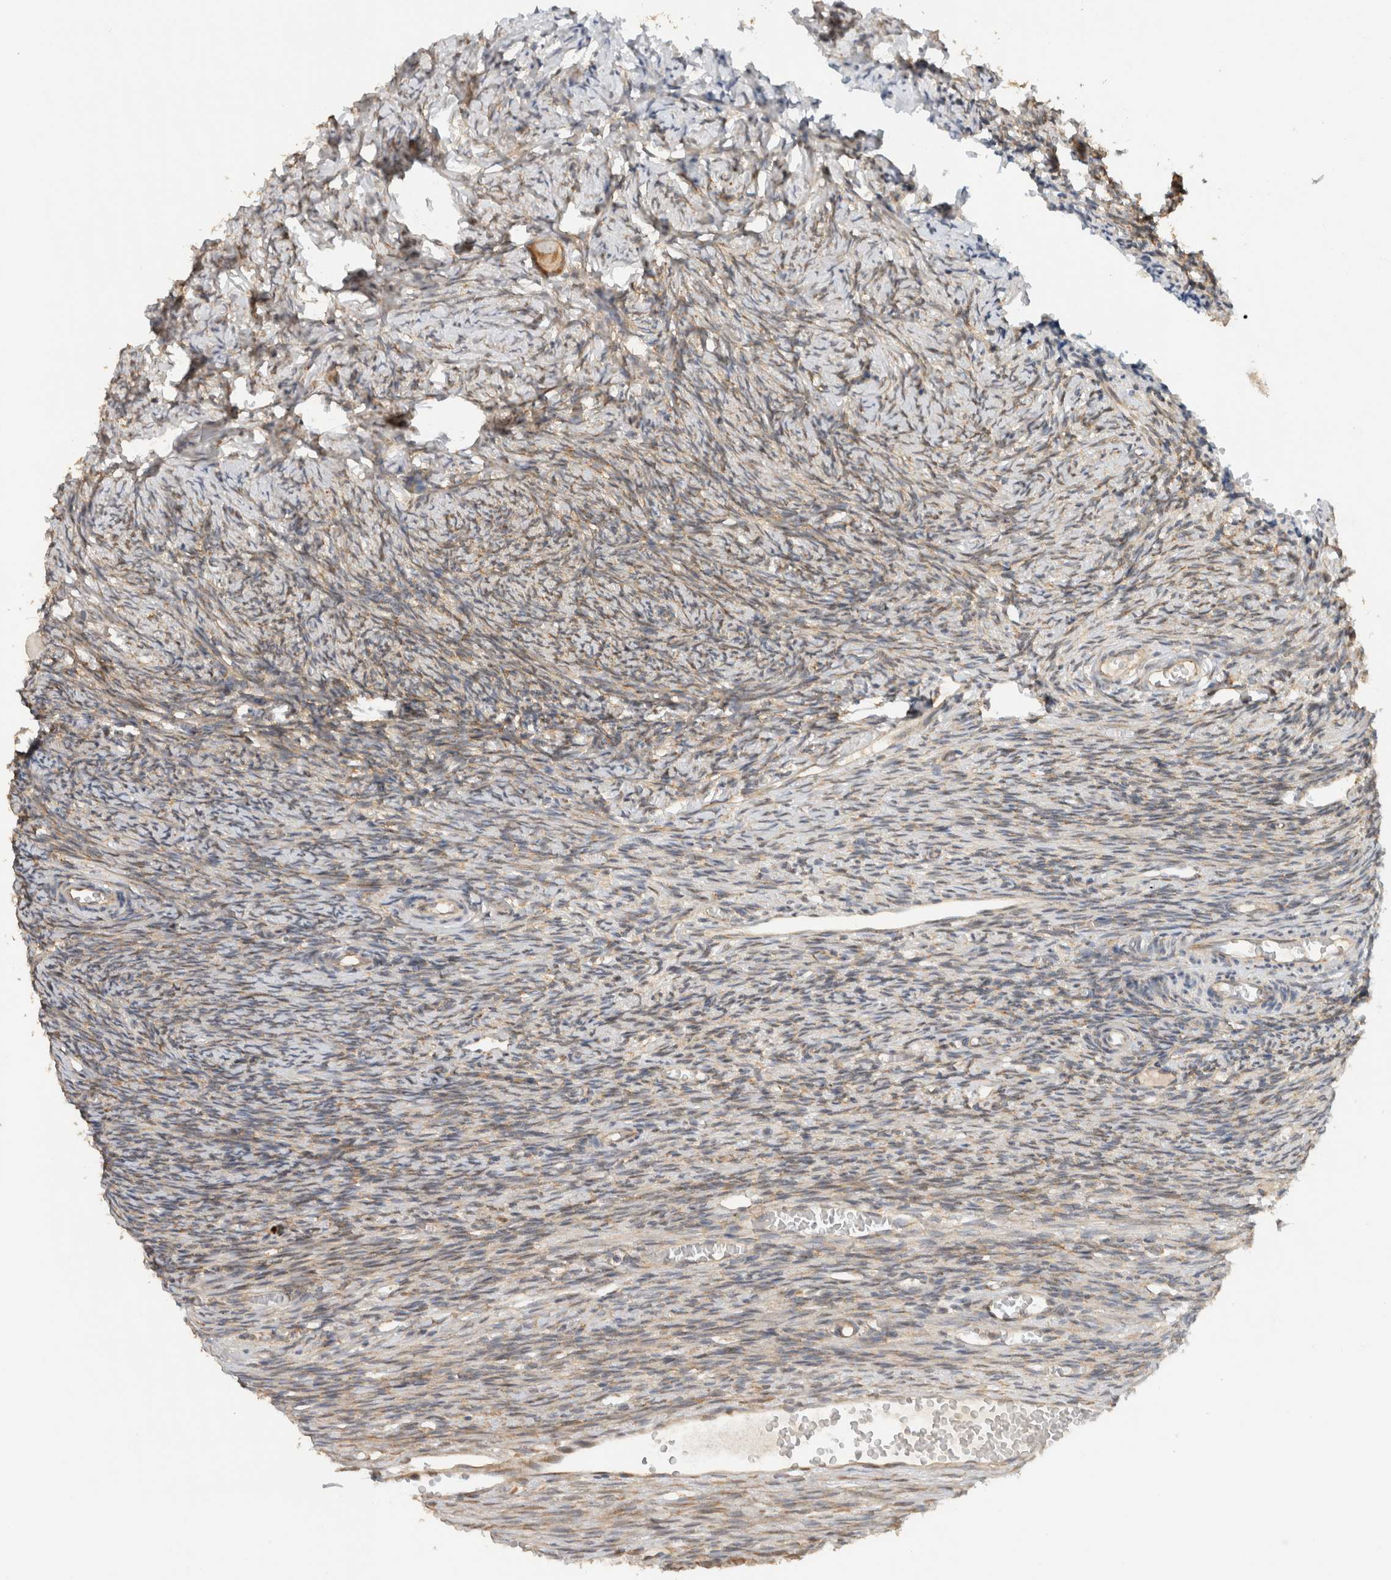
{"staining": {"intensity": "moderate", "quantity": ">75%", "location": "cytoplasmic/membranous"}, "tissue": "ovary", "cell_type": "Follicle cells", "image_type": "normal", "snomed": [{"axis": "morphology", "description": "Normal tissue, NOS"}, {"axis": "topography", "description": "Ovary"}], "caption": "Ovary was stained to show a protein in brown. There is medium levels of moderate cytoplasmic/membranous expression in about >75% of follicle cells. The staining was performed using DAB, with brown indicating positive protein expression. Nuclei are stained blue with hematoxylin.", "gene": "PUM1", "patient": {"sex": "female", "age": 27}}